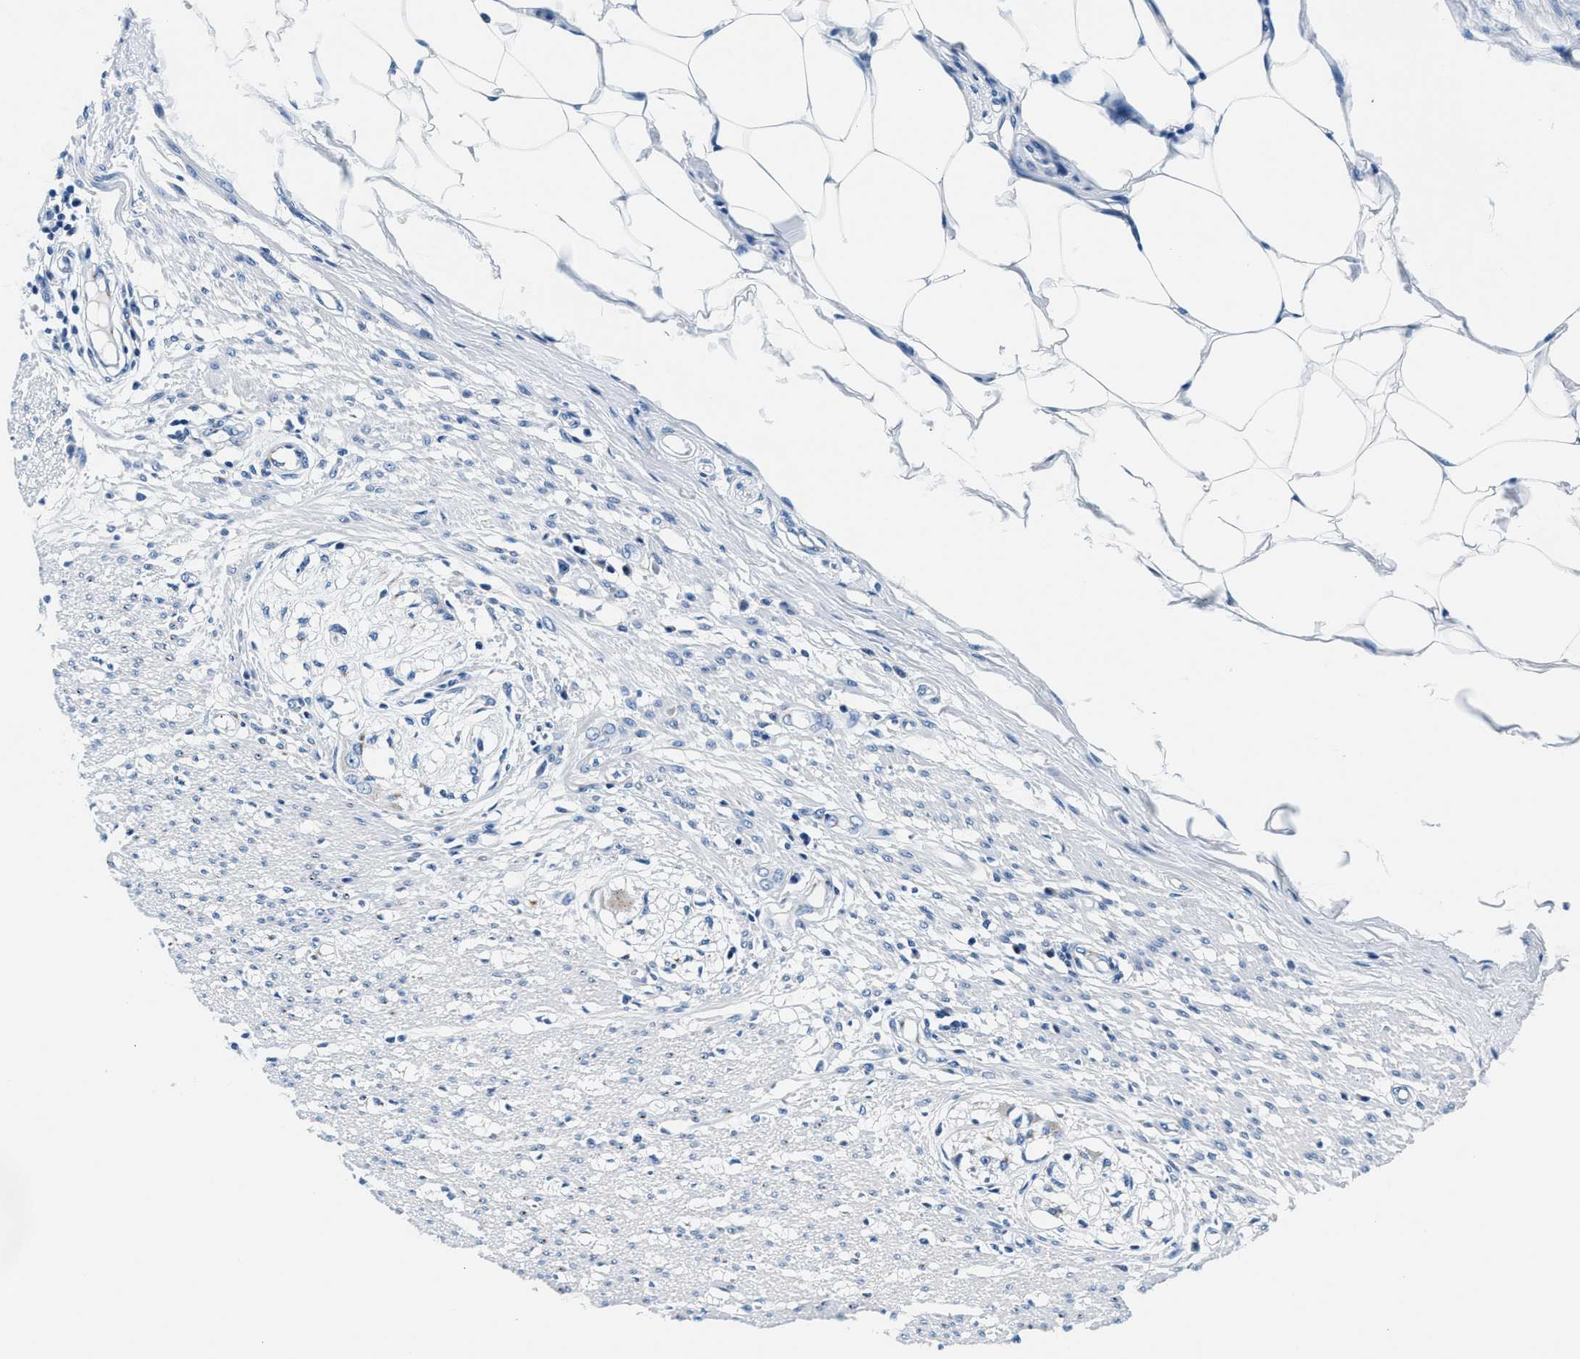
{"staining": {"intensity": "negative", "quantity": "none", "location": "none"}, "tissue": "smooth muscle", "cell_type": "Smooth muscle cells", "image_type": "normal", "snomed": [{"axis": "morphology", "description": "Normal tissue, NOS"}, {"axis": "morphology", "description": "Adenocarcinoma, NOS"}, {"axis": "topography", "description": "Colon"}, {"axis": "topography", "description": "Peripheral nerve tissue"}], "caption": "An immunohistochemistry (IHC) histopathology image of normal smooth muscle is shown. There is no staining in smooth muscle cells of smooth muscle.", "gene": "VPS53", "patient": {"sex": "male", "age": 14}}